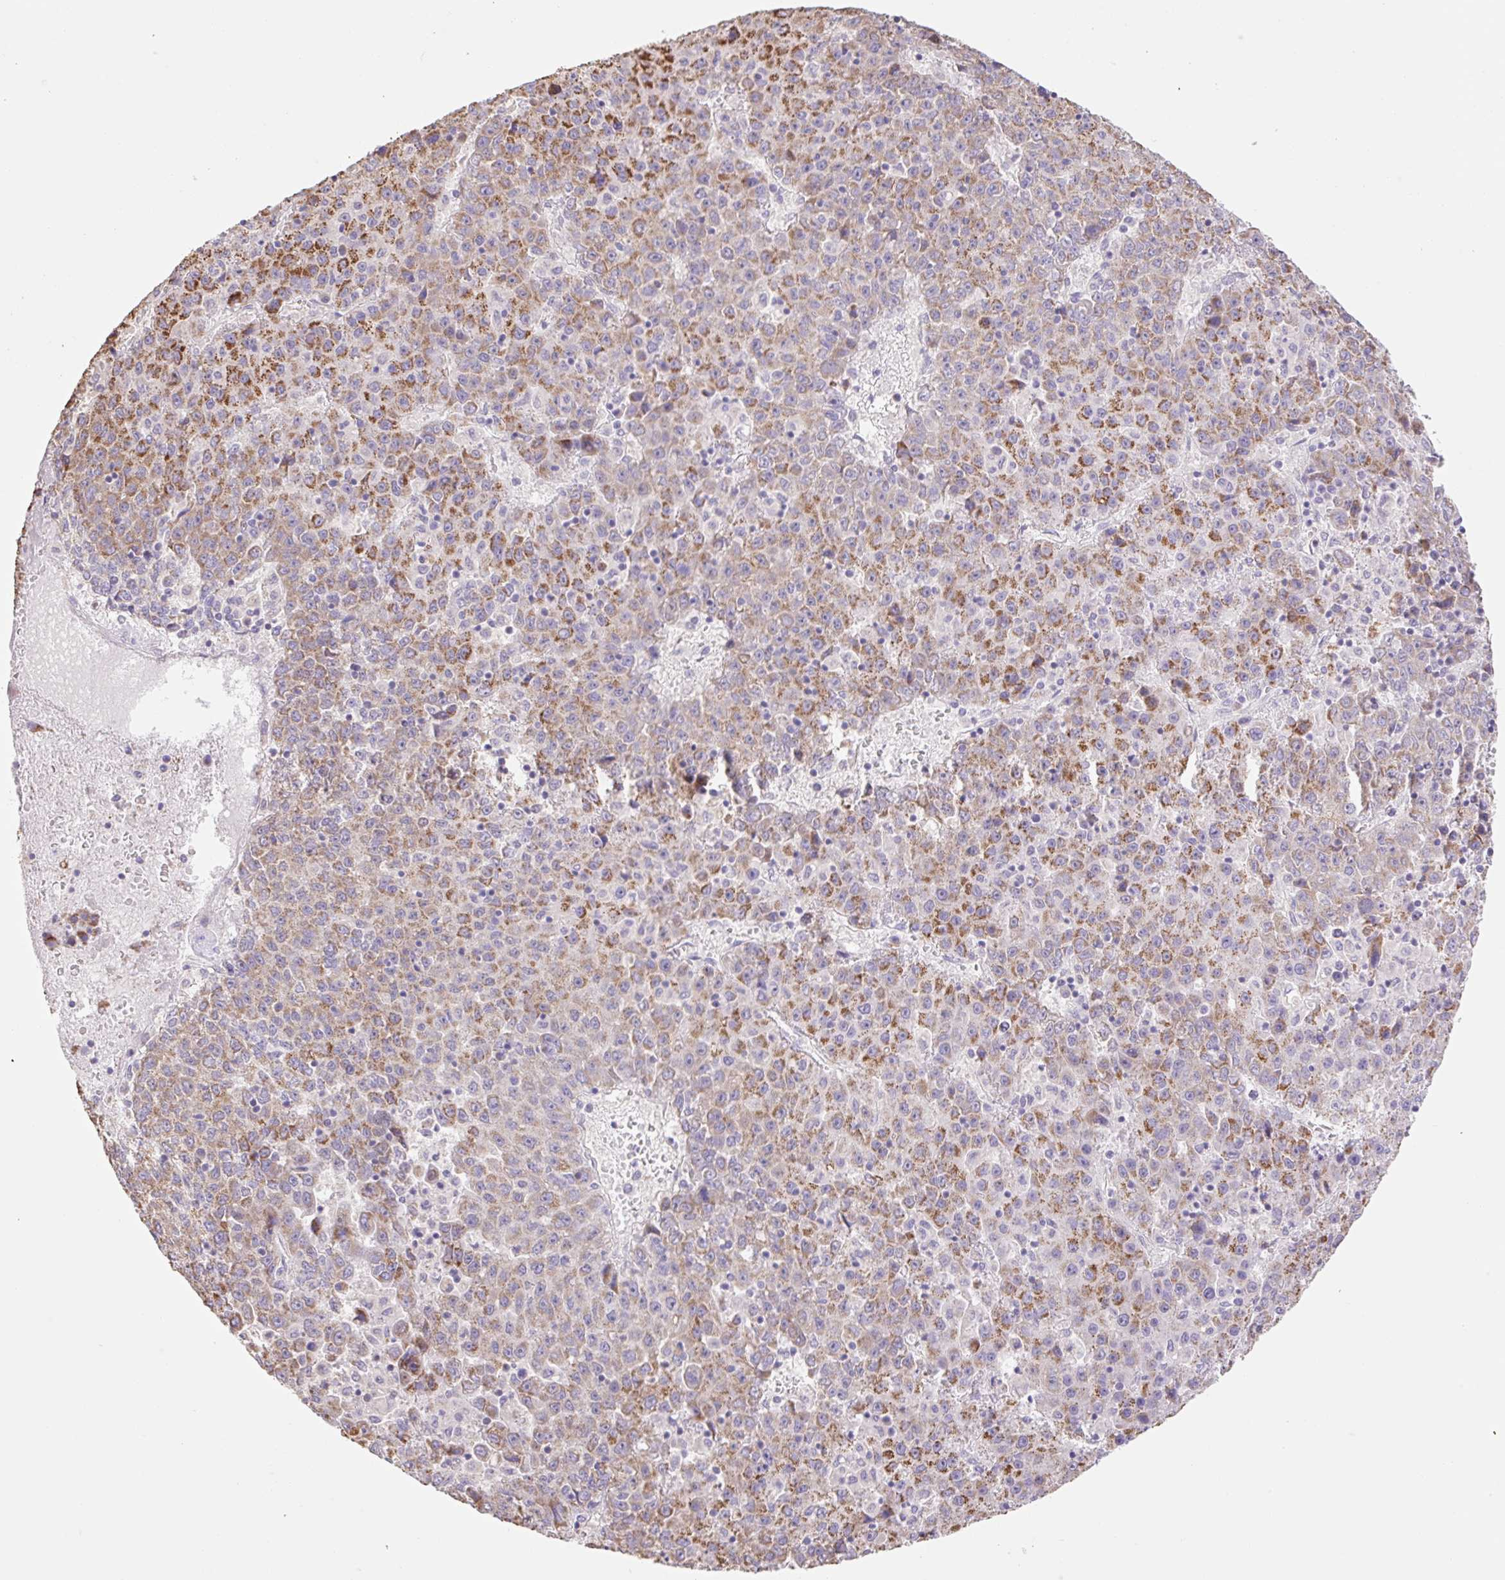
{"staining": {"intensity": "strong", "quantity": "25%-75%", "location": "cytoplasmic/membranous"}, "tissue": "liver cancer", "cell_type": "Tumor cells", "image_type": "cancer", "snomed": [{"axis": "morphology", "description": "Carcinoma, Hepatocellular, NOS"}, {"axis": "topography", "description": "Liver"}], "caption": "Approximately 25%-75% of tumor cells in human liver cancer show strong cytoplasmic/membranous protein positivity as visualized by brown immunohistochemical staining.", "gene": "COPZ2", "patient": {"sex": "female", "age": 53}}